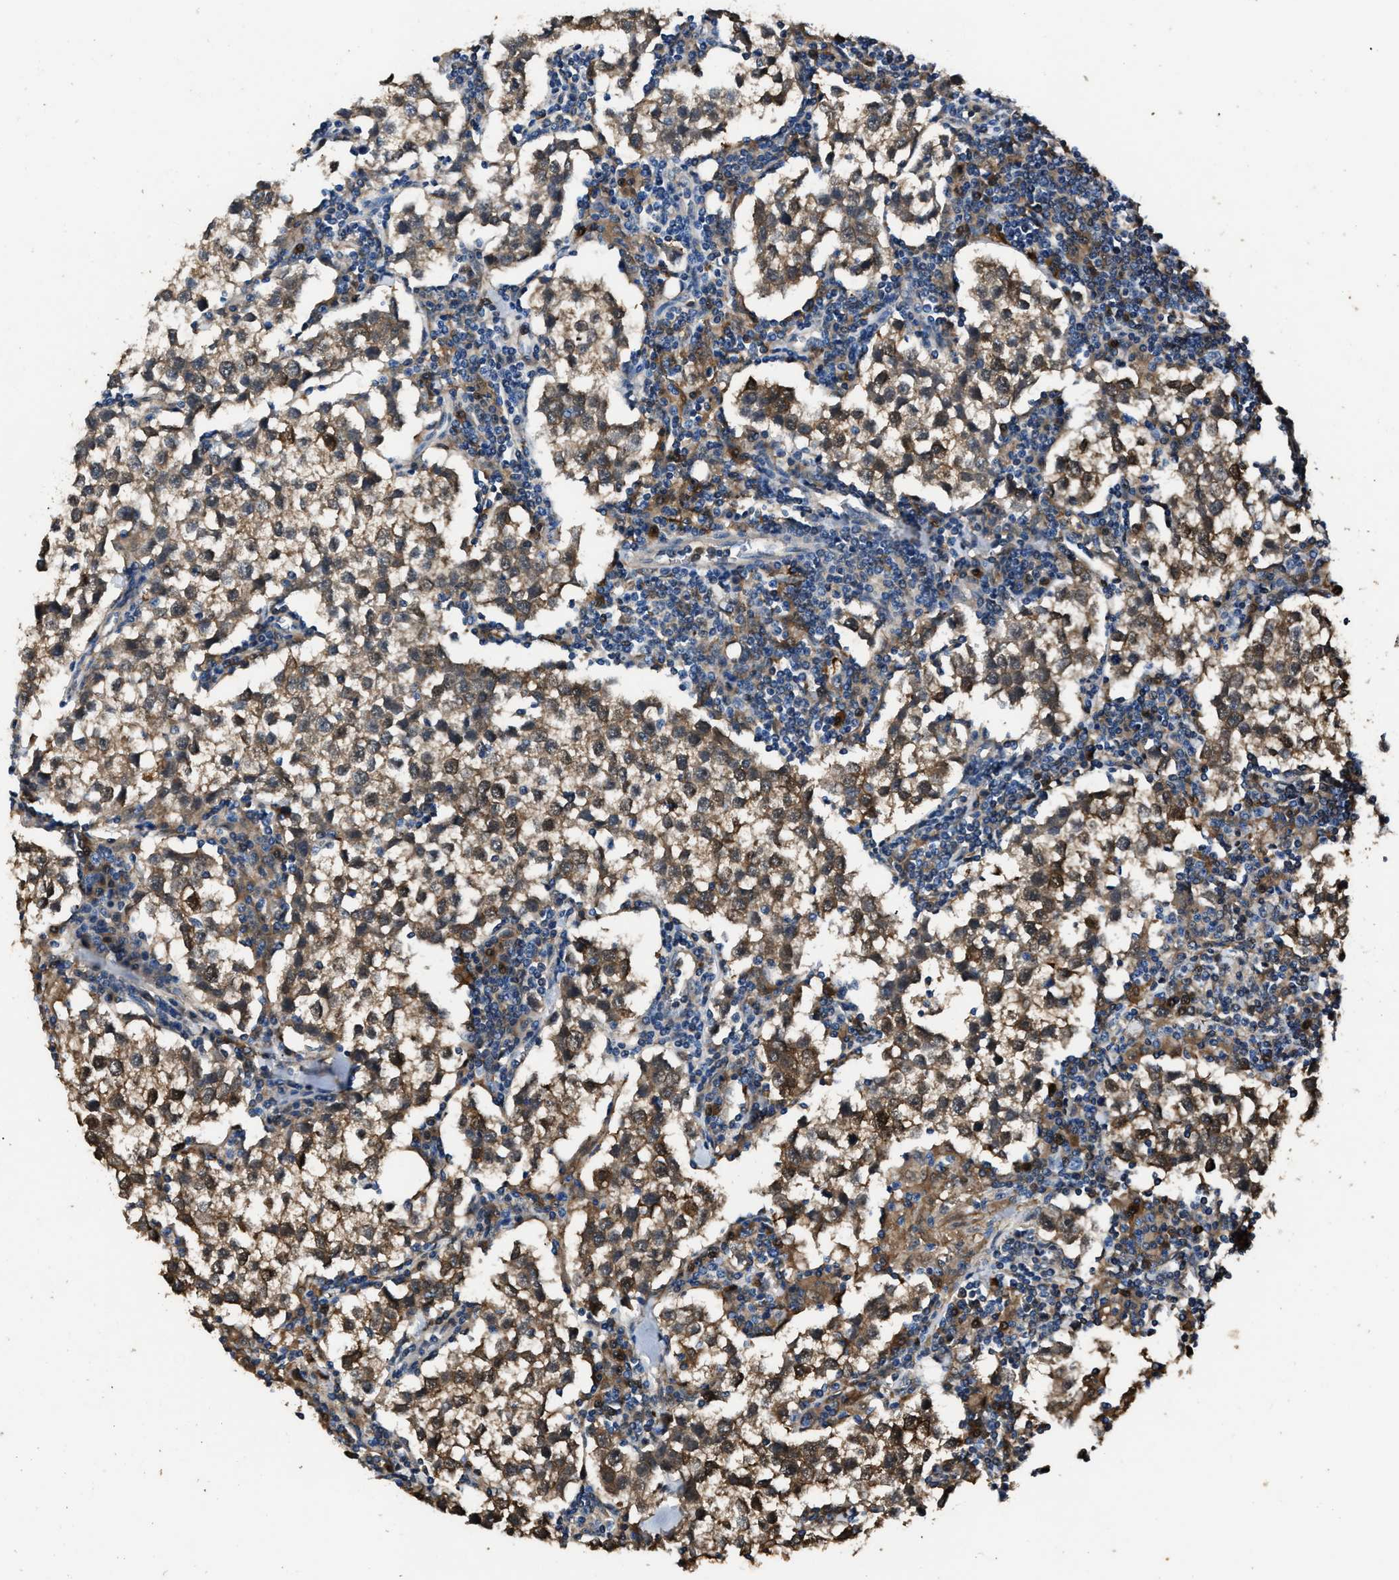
{"staining": {"intensity": "moderate", "quantity": ">75%", "location": "cytoplasmic/membranous"}, "tissue": "testis cancer", "cell_type": "Tumor cells", "image_type": "cancer", "snomed": [{"axis": "morphology", "description": "Seminoma, NOS"}, {"axis": "morphology", "description": "Carcinoma, Embryonal, NOS"}, {"axis": "topography", "description": "Testis"}], "caption": "This is an image of IHC staining of testis cancer, which shows moderate expression in the cytoplasmic/membranous of tumor cells.", "gene": "GSTP1", "patient": {"sex": "male", "age": 36}}